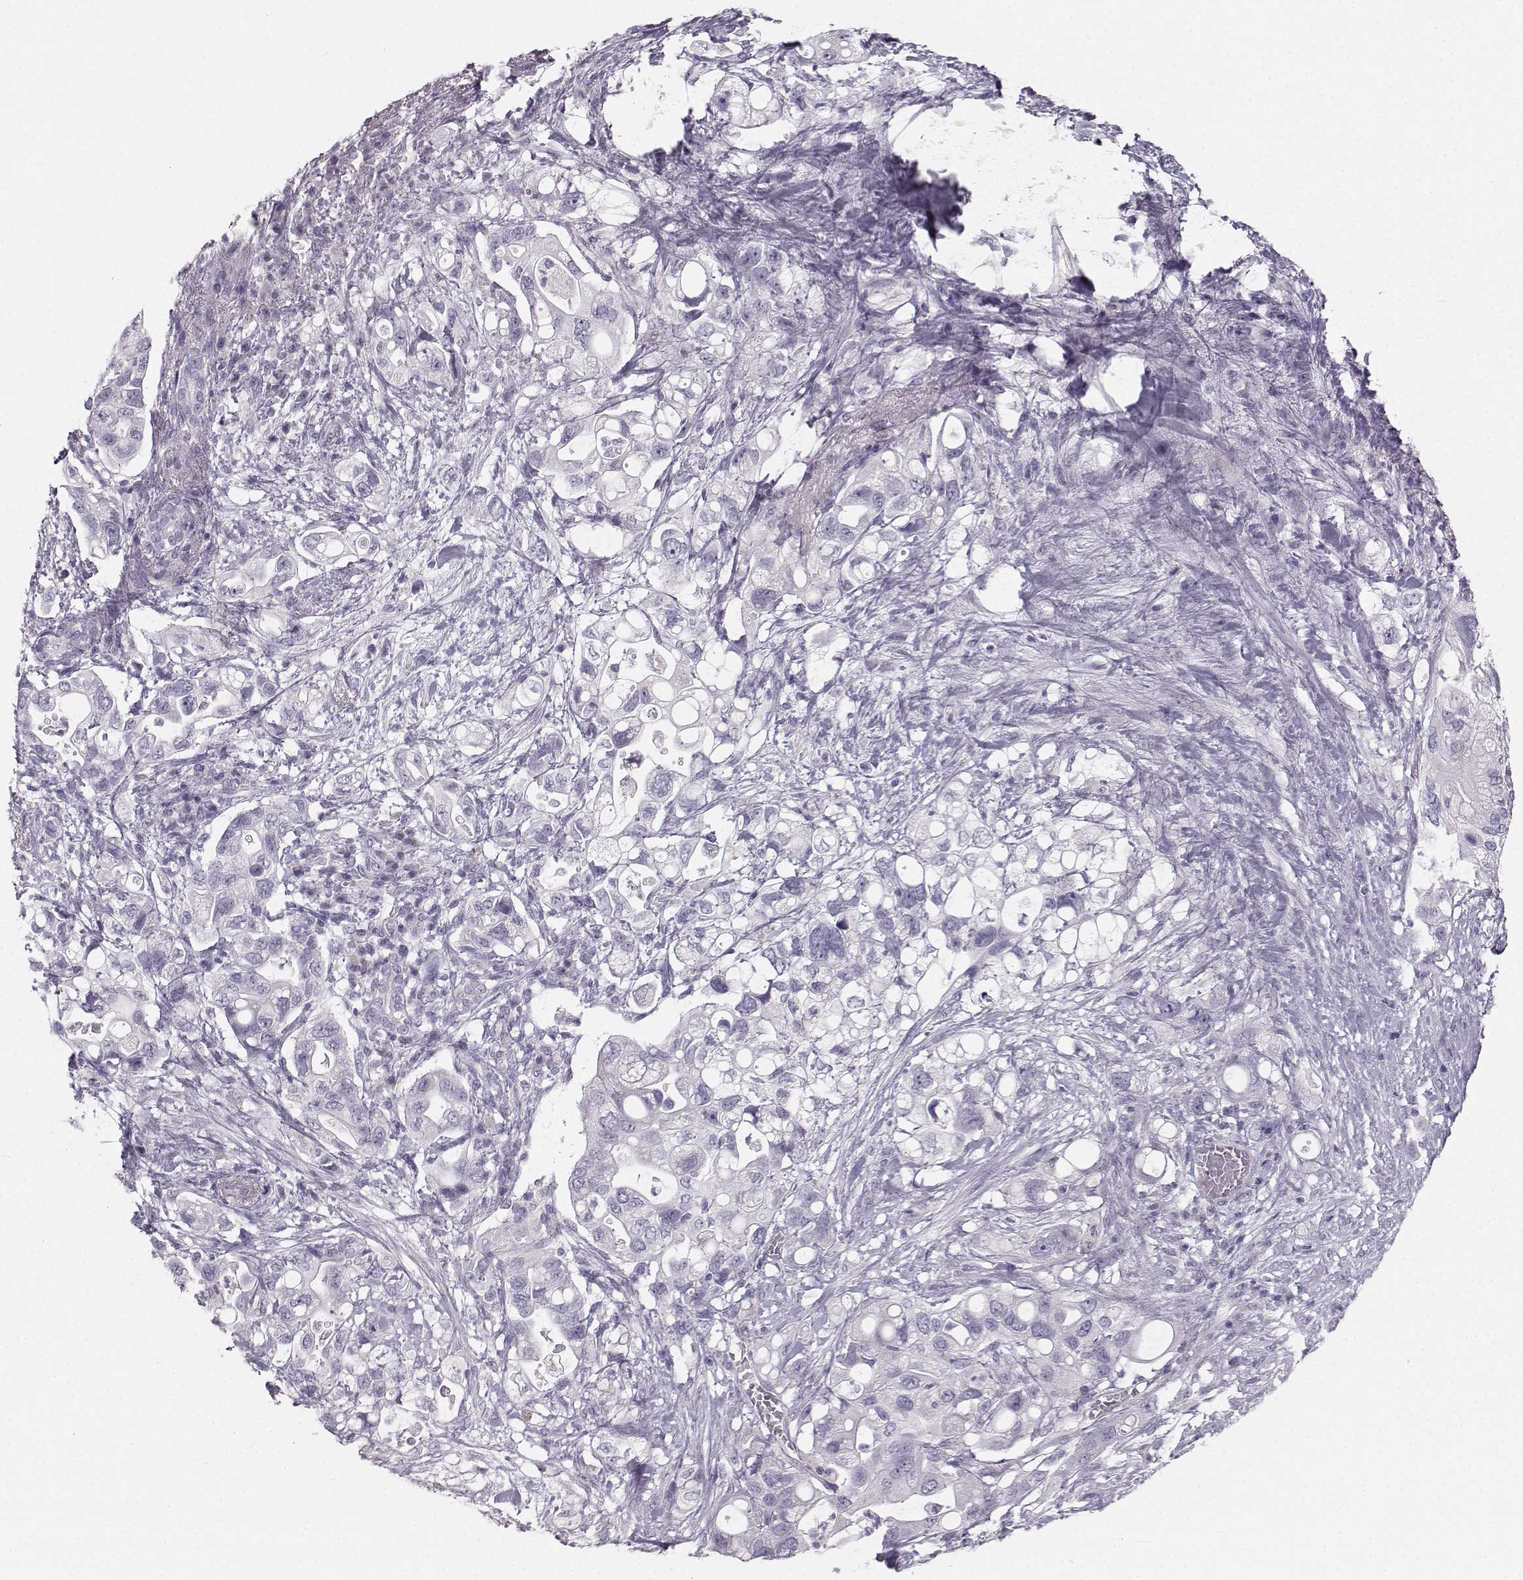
{"staining": {"intensity": "negative", "quantity": "none", "location": "none"}, "tissue": "pancreatic cancer", "cell_type": "Tumor cells", "image_type": "cancer", "snomed": [{"axis": "morphology", "description": "Adenocarcinoma, NOS"}, {"axis": "topography", "description": "Pancreas"}], "caption": "Immunohistochemical staining of adenocarcinoma (pancreatic) demonstrates no significant positivity in tumor cells.", "gene": "OIP5", "patient": {"sex": "female", "age": 72}}